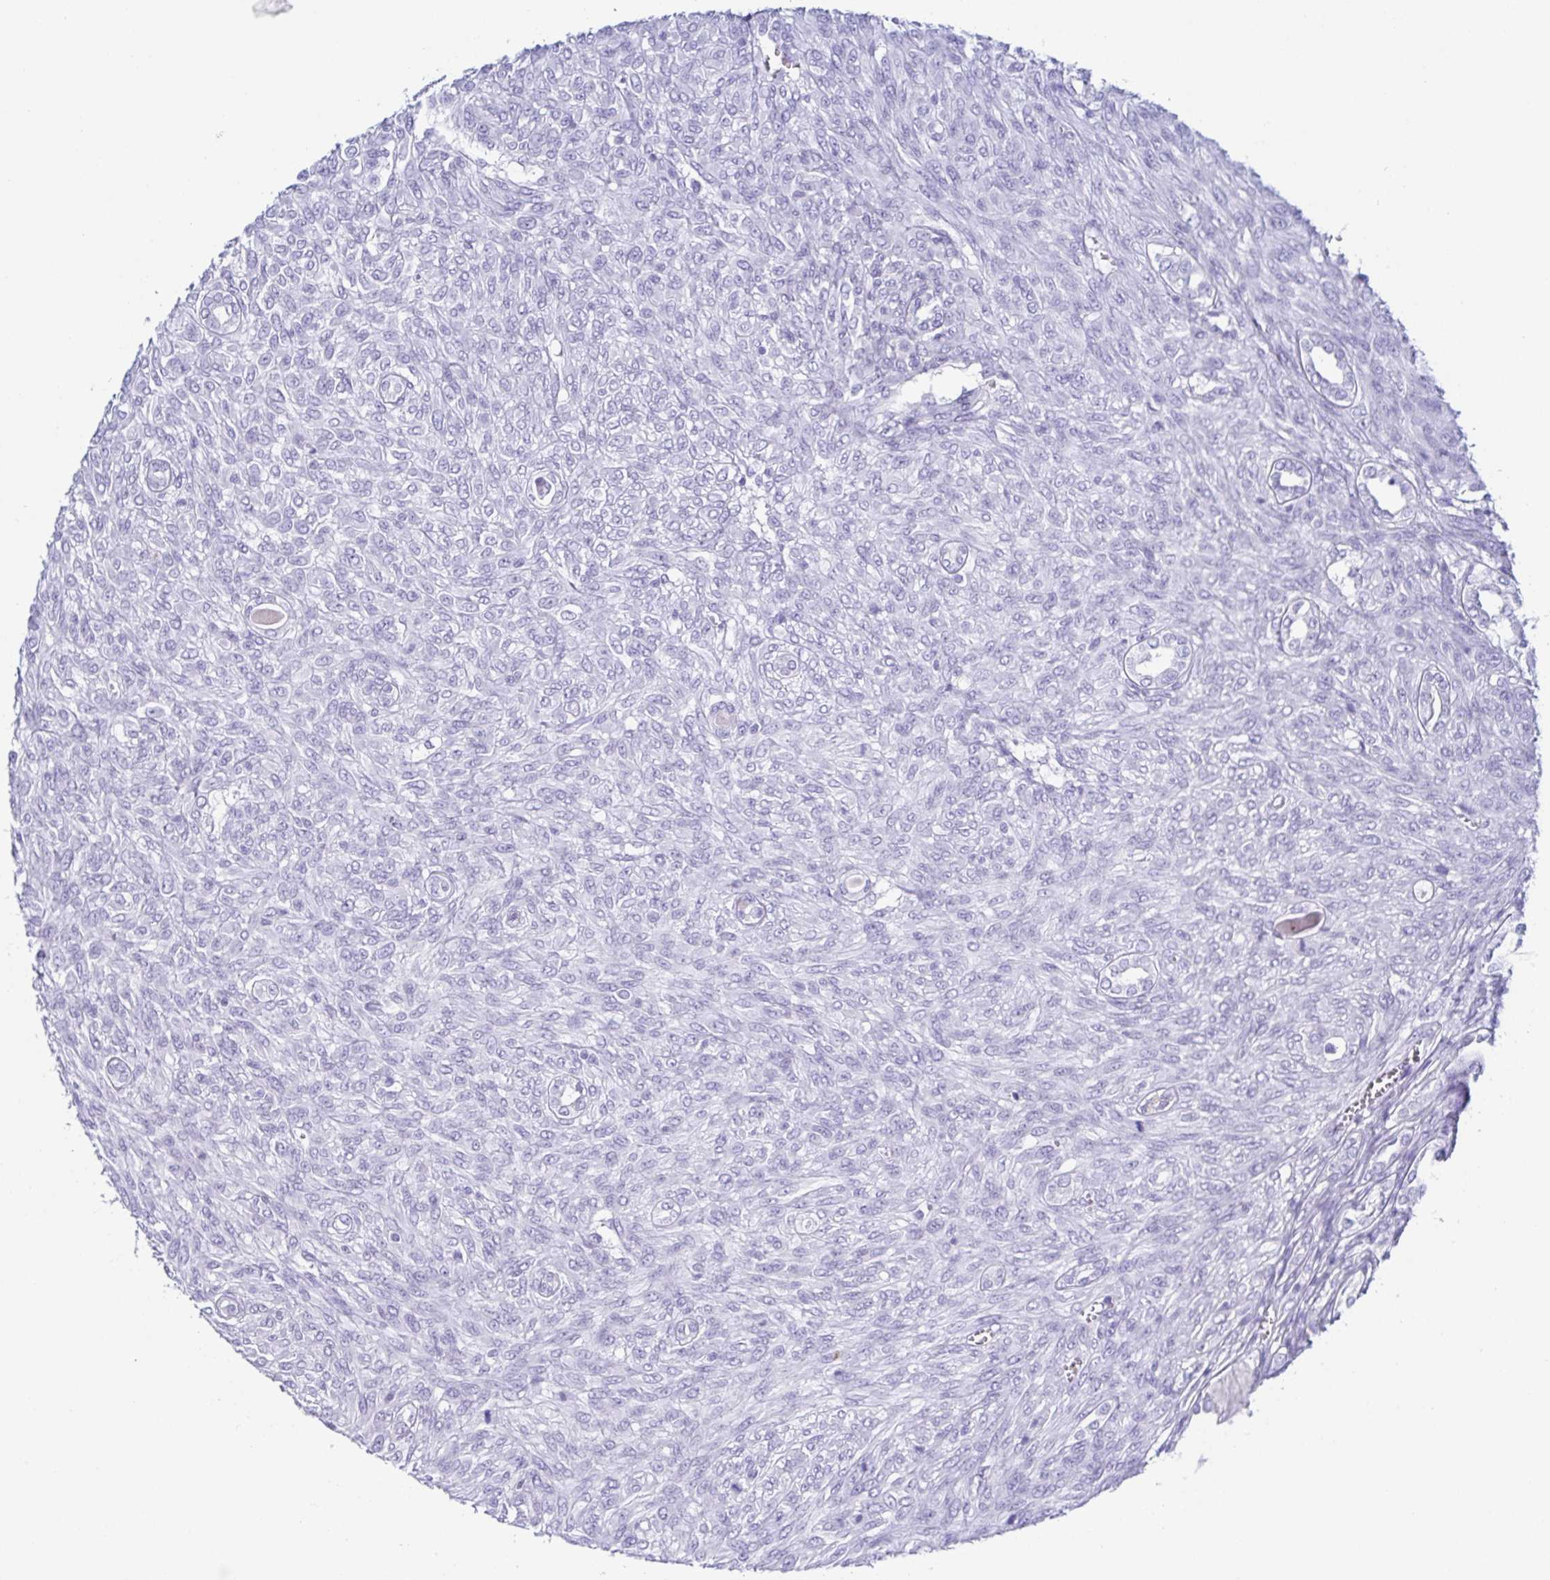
{"staining": {"intensity": "negative", "quantity": "none", "location": "none"}, "tissue": "renal cancer", "cell_type": "Tumor cells", "image_type": "cancer", "snomed": [{"axis": "morphology", "description": "Adenocarcinoma, NOS"}, {"axis": "topography", "description": "Kidney"}], "caption": "Tumor cells show no significant positivity in renal cancer (adenocarcinoma).", "gene": "ZG16B", "patient": {"sex": "male", "age": 58}}